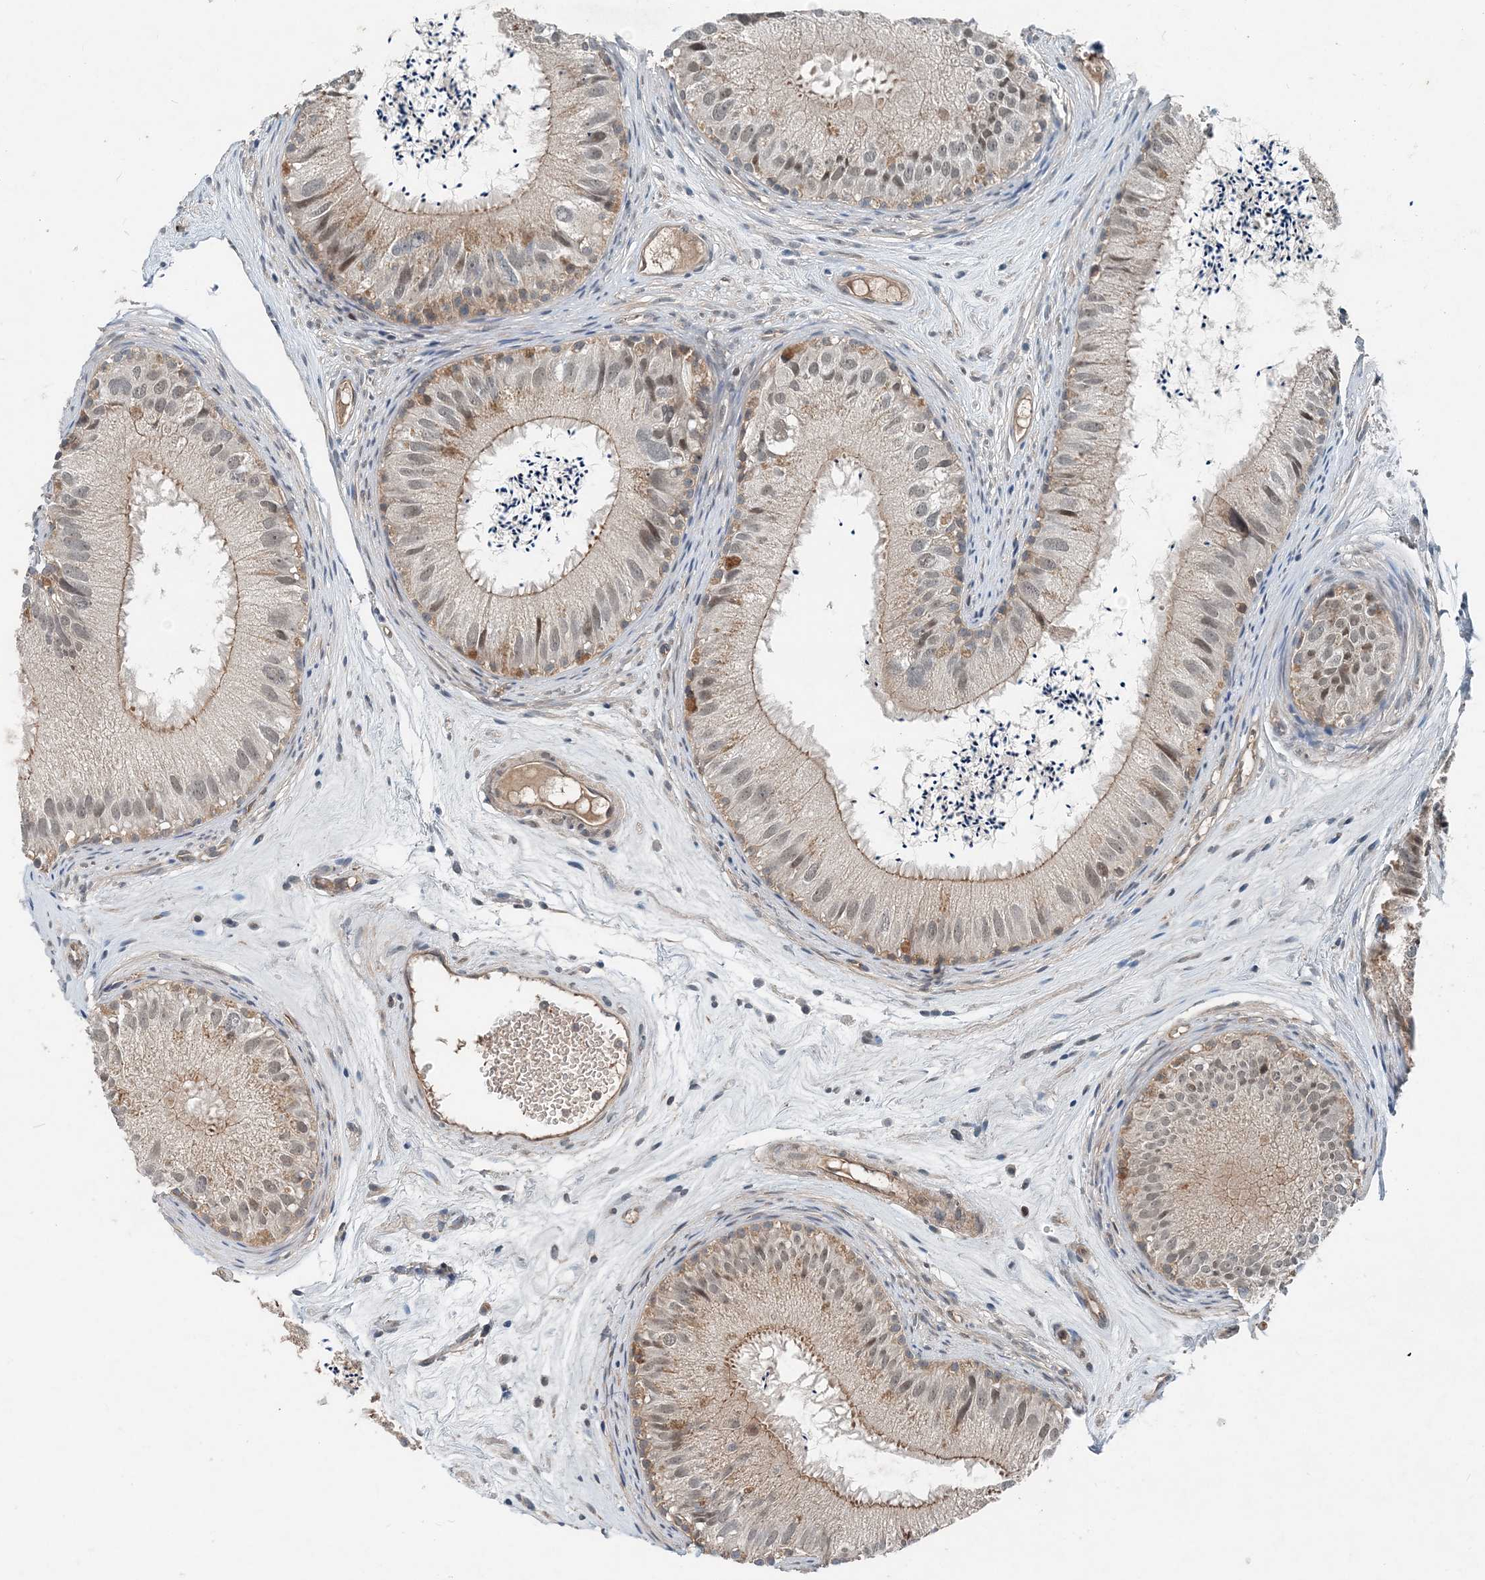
{"staining": {"intensity": "moderate", "quantity": "<25%", "location": "cytoplasmic/membranous"}, "tissue": "epididymis", "cell_type": "Glandular cells", "image_type": "normal", "snomed": [{"axis": "morphology", "description": "Normal tissue, NOS"}, {"axis": "topography", "description": "Epididymis"}], "caption": "IHC micrograph of benign epididymis: human epididymis stained using immunohistochemistry (IHC) demonstrates low levels of moderate protein expression localized specifically in the cytoplasmic/membranous of glandular cells, appearing as a cytoplasmic/membranous brown color.", "gene": "SMPD3", "patient": {"sex": "male", "age": 77}}